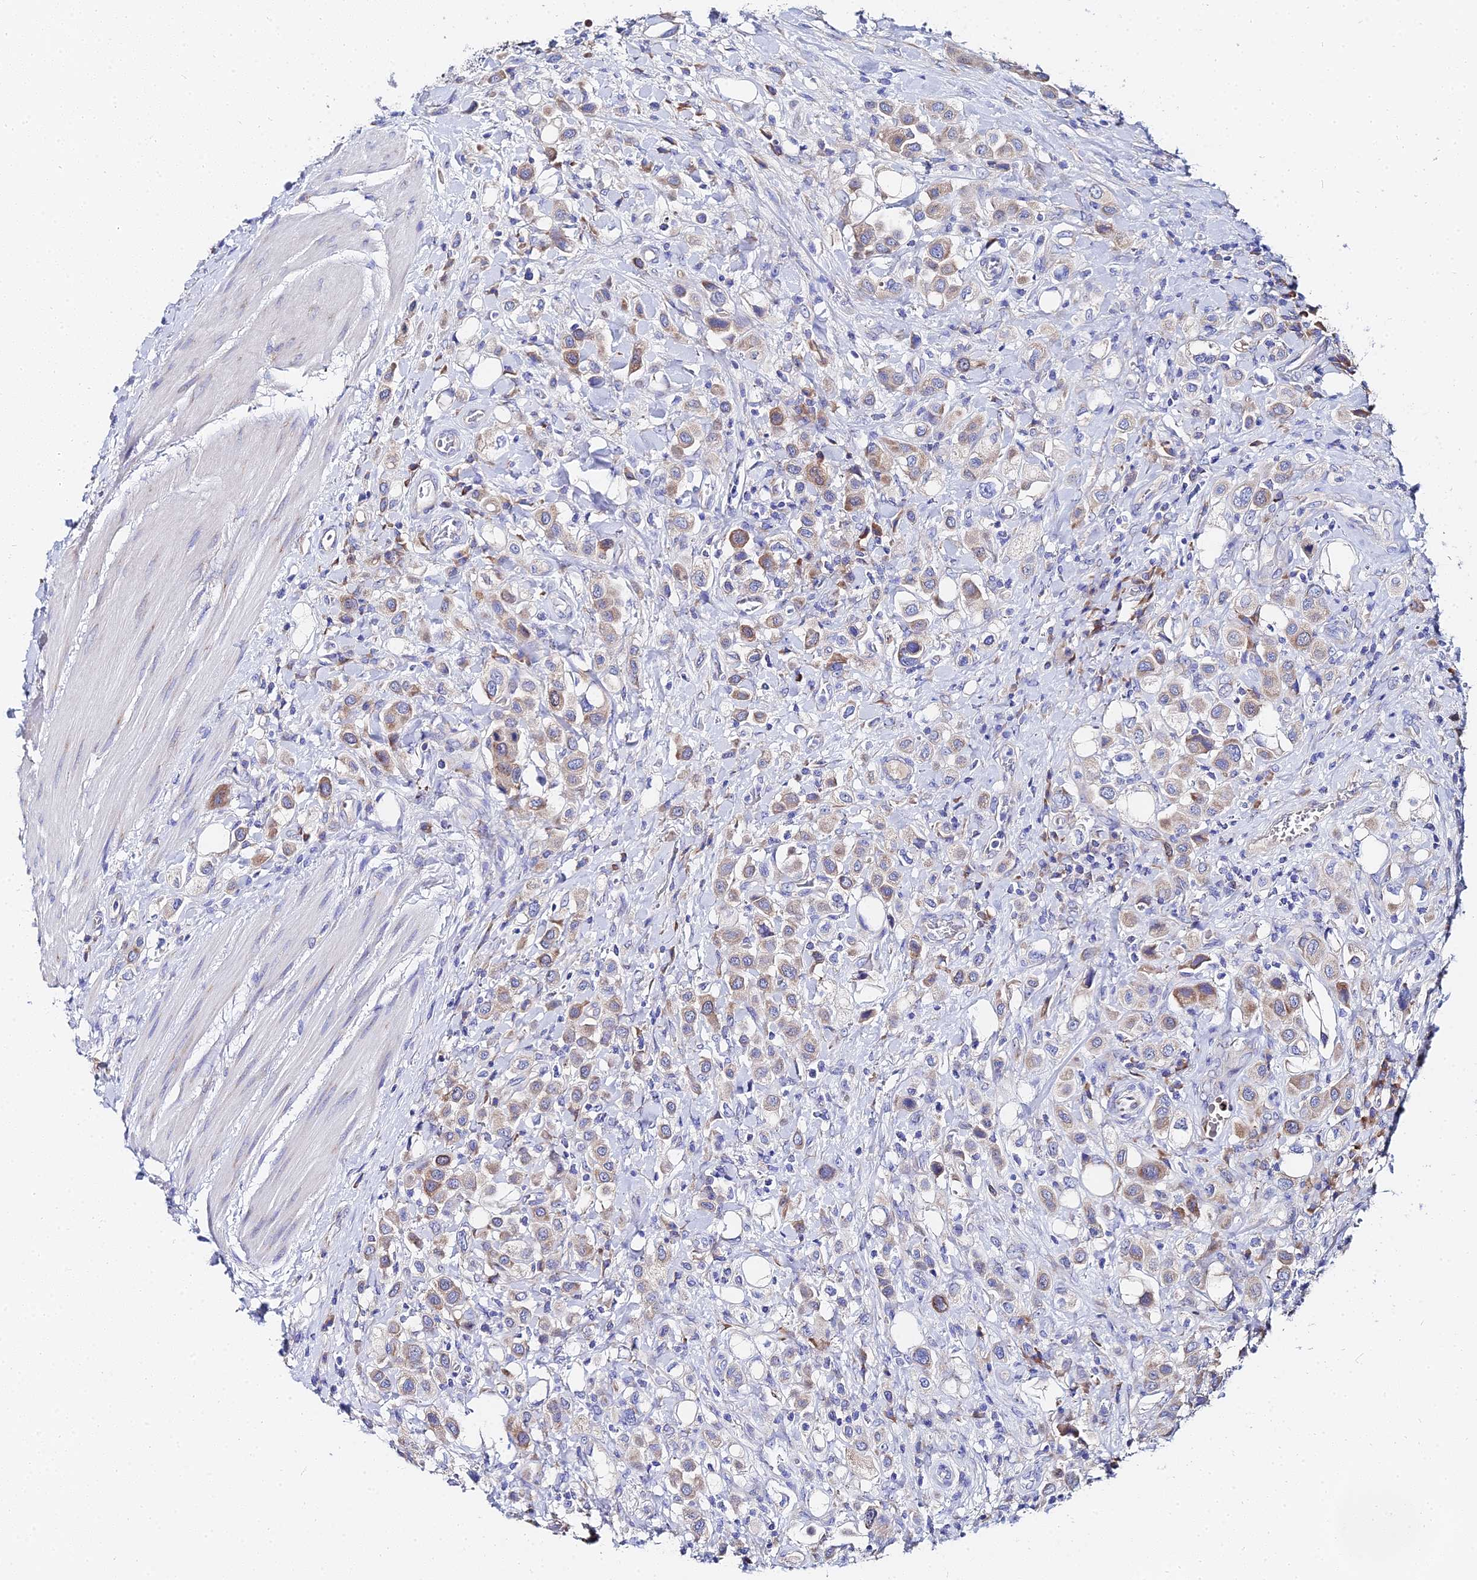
{"staining": {"intensity": "moderate", "quantity": "25%-75%", "location": "cytoplasmic/membranous"}, "tissue": "urothelial cancer", "cell_type": "Tumor cells", "image_type": "cancer", "snomed": [{"axis": "morphology", "description": "Urothelial carcinoma, High grade"}, {"axis": "topography", "description": "Urinary bladder"}], "caption": "Immunohistochemistry (IHC) staining of high-grade urothelial carcinoma, which shows medium levels of moderate cytoplasmic/membranous positivity in about 25%-75% of tumor cells indicating moderate cytoplasmic/membranous protein staining. The staining was performed using DAB (brown) for protein detection and nuclei were counterstained in hematoxylin (blue).", "gene": "PTTG1", "patient": {"sex": "male", "age": 50}}